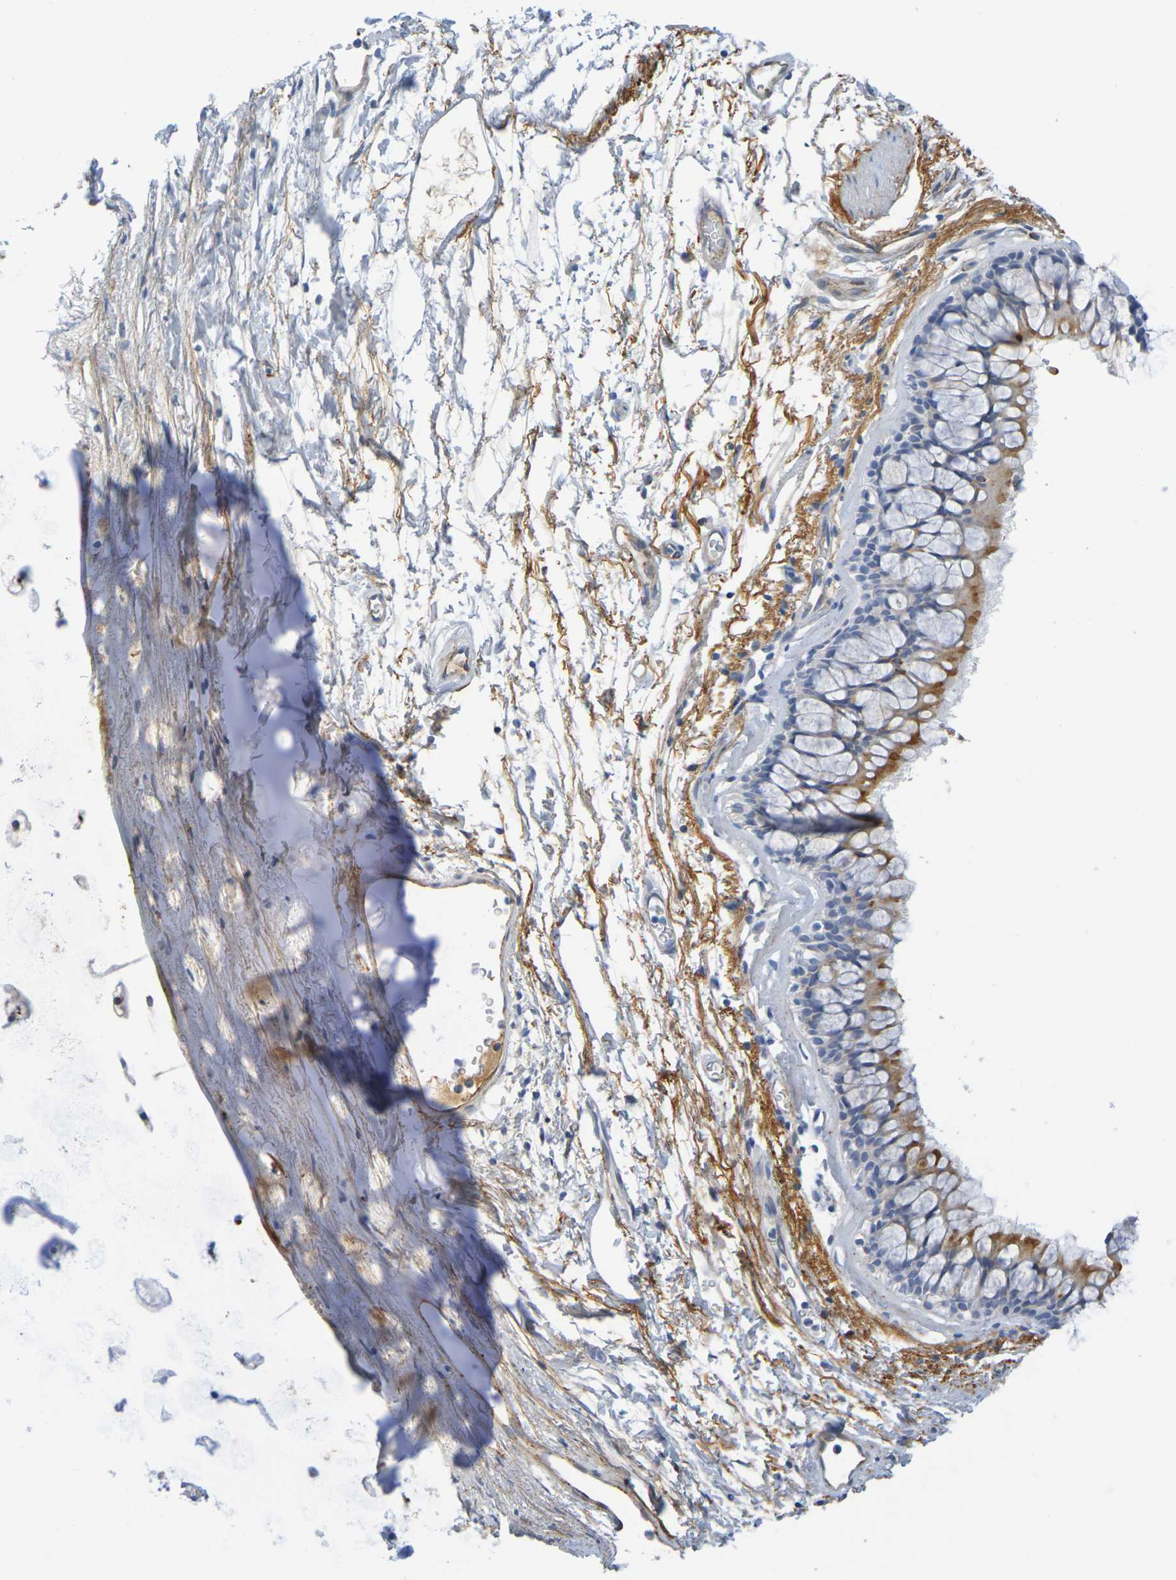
{"staining": {"intensity": "moderate", "quantity": "25%-75%", "location": "cytoplasmic/membranous"}, "tissue": "bronchus", "cell_type": "Respiratory epithelial cells", "image_type": "normal", "snomed": [{"axis": "morphology", "description": "Normal tissue, NOS"}, {"axis": "topography", "description": "Cartilage tissue"}, {"axis": "topography", "description": "Bronchus"}], "caption": "An IHC photomicrograph of benign tissue is shown. Protein staining in brown labels moderate cytoplasmic/membranous positivity in bronchus within respiratory epithelial cells. (brown staining indicates protein expression, while blue staining denotes nuclei).", "gene": "IL10", "patient": {"sex": "female", "age": 53}}